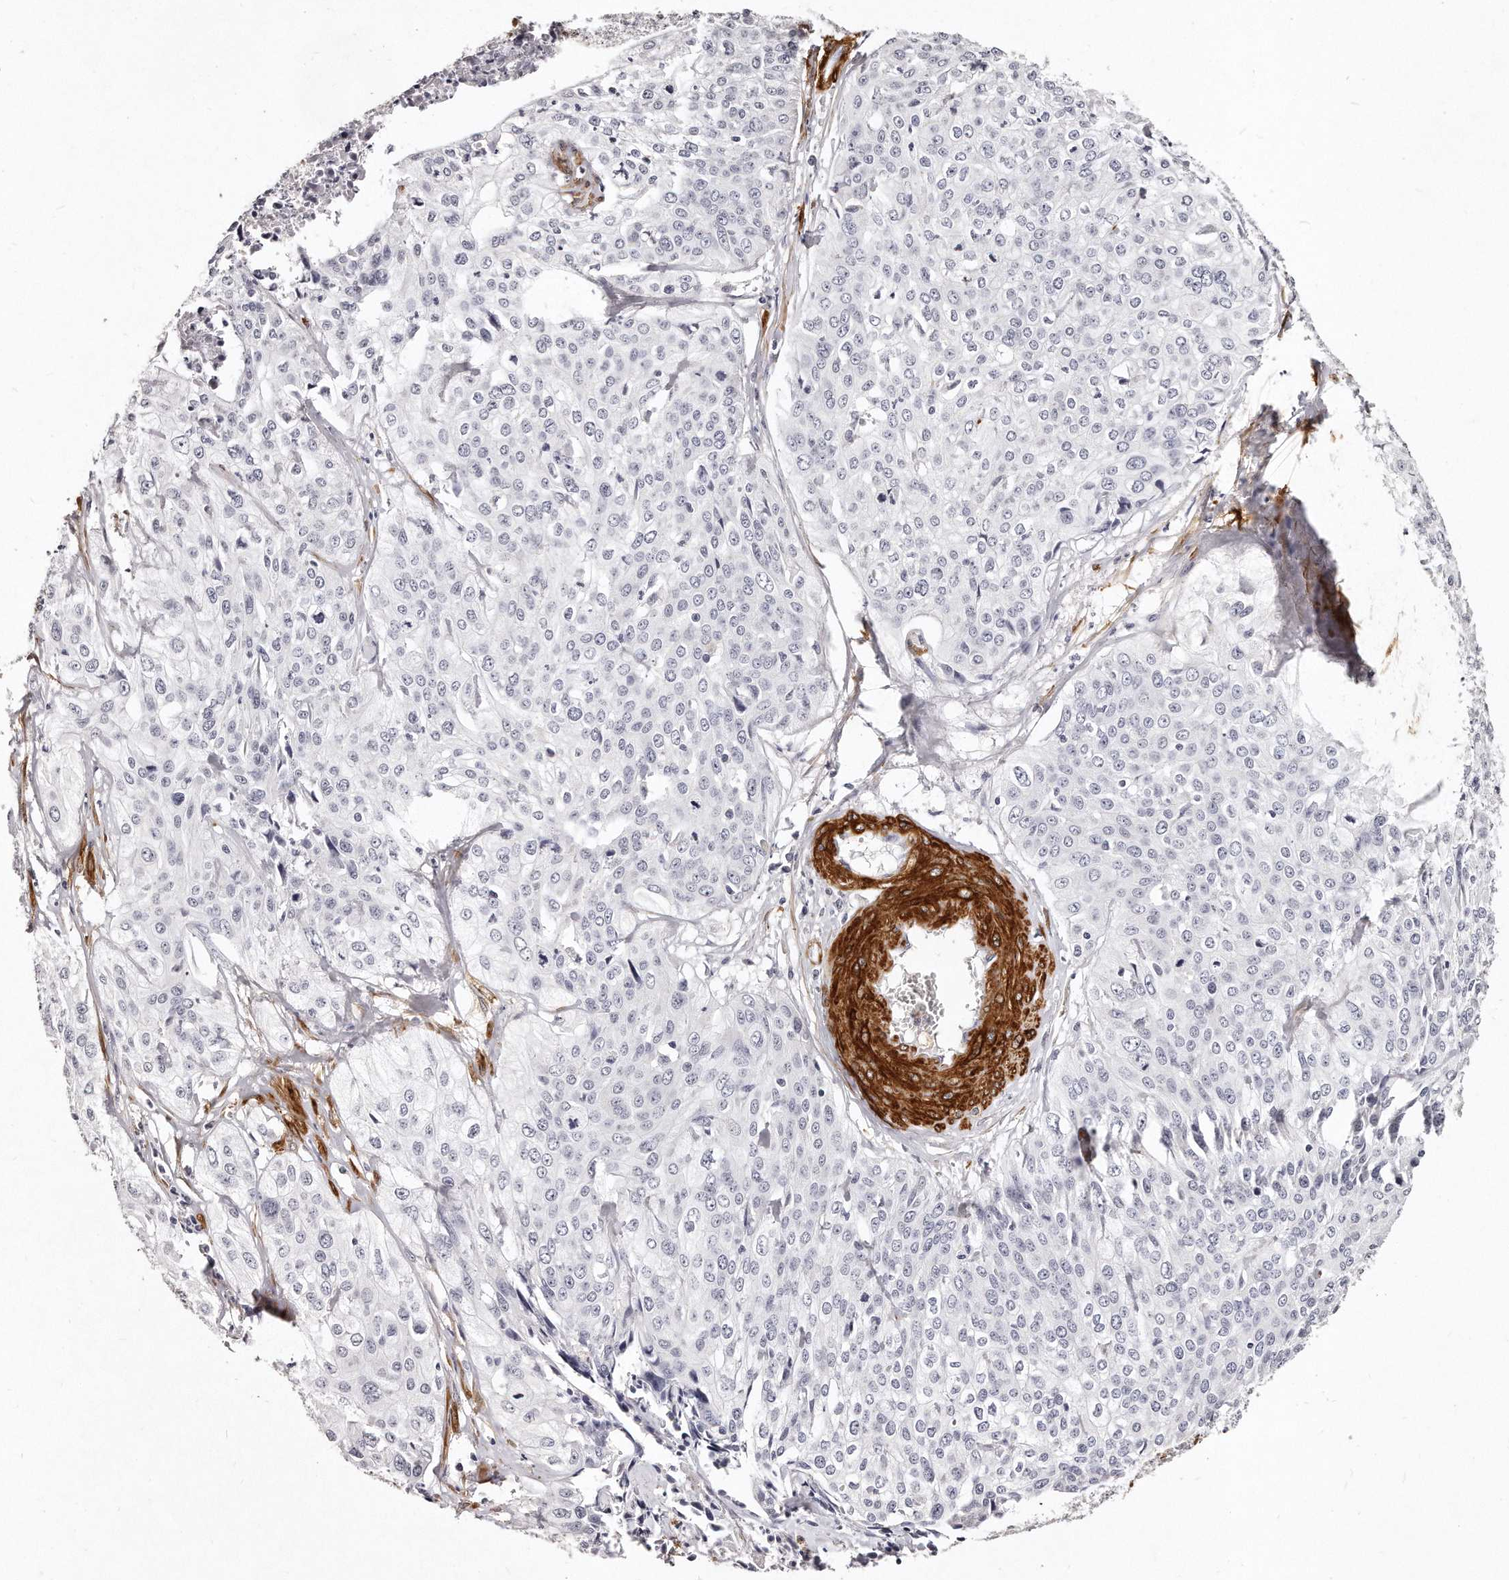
{"staining": {"intensity": "negative", "quantity": "none", "location": "none"}, "tissue": "cervical cancer", "cell_type": "Tumor cells", "image_type": "cancer", "snomed": [{"axis": "morphology", "description": "Squamous cell carcinoma, NOS"}, {"axis": "topography", "description": "Cervix"}], "caption": "Tumor cells show no significant positivity in squamous cell carcinoma (cervical).", "gene": "LMOD1", "patient": {"sex": "female", "age": 31}}